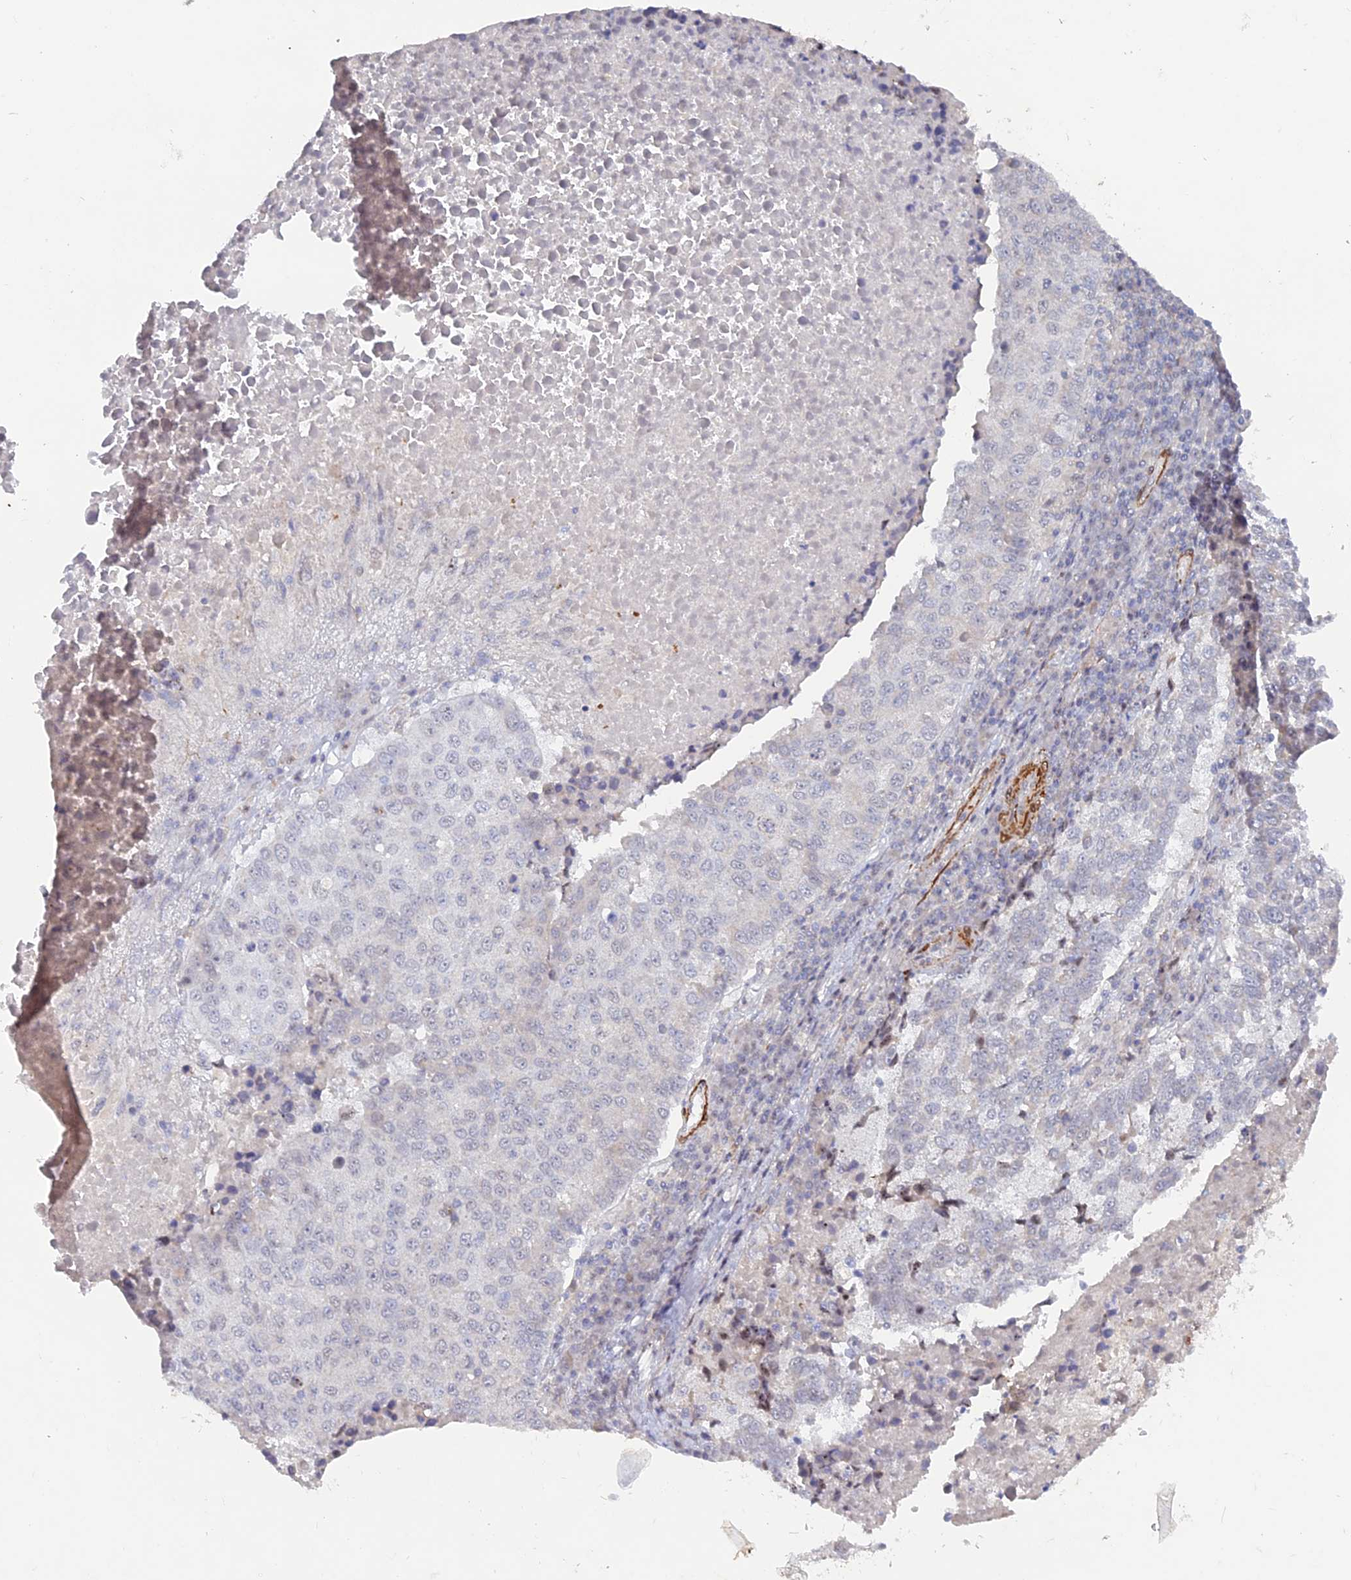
{"staining": {"intensity": "negative", "quantity": "none", "location": "none"}, "tissue": "lung cancer", "cell_type": "Tumor cells", "image_type": "cancer", "snomed": [{"axis": "morphology", "description": "Squamous cell carcinoma, NOS"}, {"axis": "topography", "description": "Lung"}], "caption": "Immunohistochemistry (IHC) photomicrograph of human lung squamous cell carcinoma stained for a protein (brown), which exhibits no positivity in tumor cells. Nuclei are stained in blue.", "gene": "CCDC154", "patient": {"sex": "male", "age": 73}}